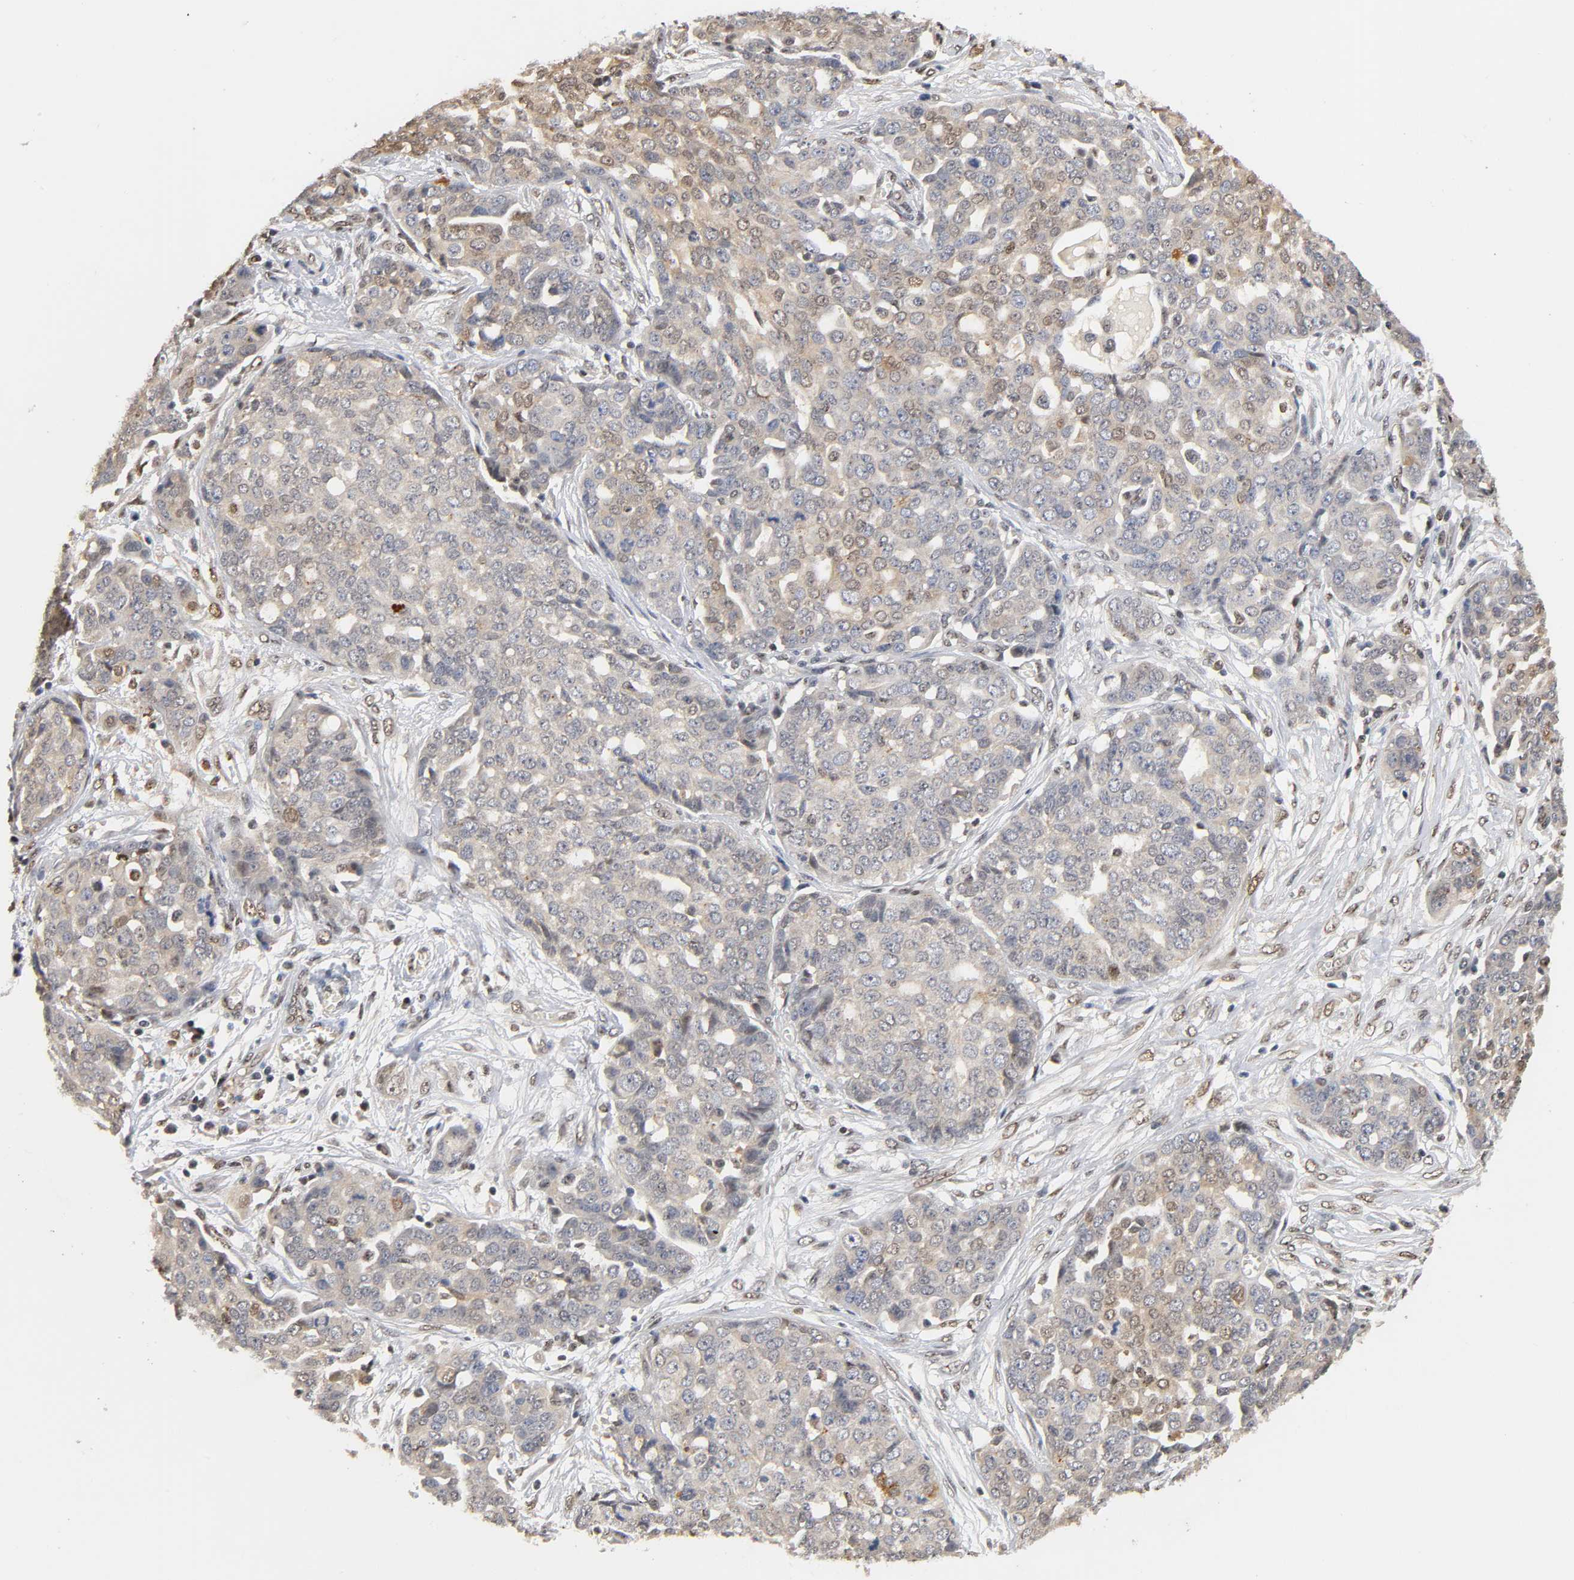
{"staining": {"intensity": "weak", "quantity": "25%-75%", "location": "nuclear"}, "tissue": "ovarian cancer", "cell_type": "Tumor cells", "image_type": "cancer", "snomed": [{"axis": "morphology", "description": "Cystadenocarcinoma, serous, NOS"}, {"axis": "topography", "description": "Soft tissue"}, {"axis": "topography", "description": "Ovary"}], "caption": "Immunohistochemical staining of serous cystadenocarcinoma (ovarian) shows weak nuclear protein expression in approximately 25%-75% of tumor cells. The protein is shown in brown color, while the nuclei are stained blue.", "gene": "UBC", "patient": {"sex": "female", "age": 57}}